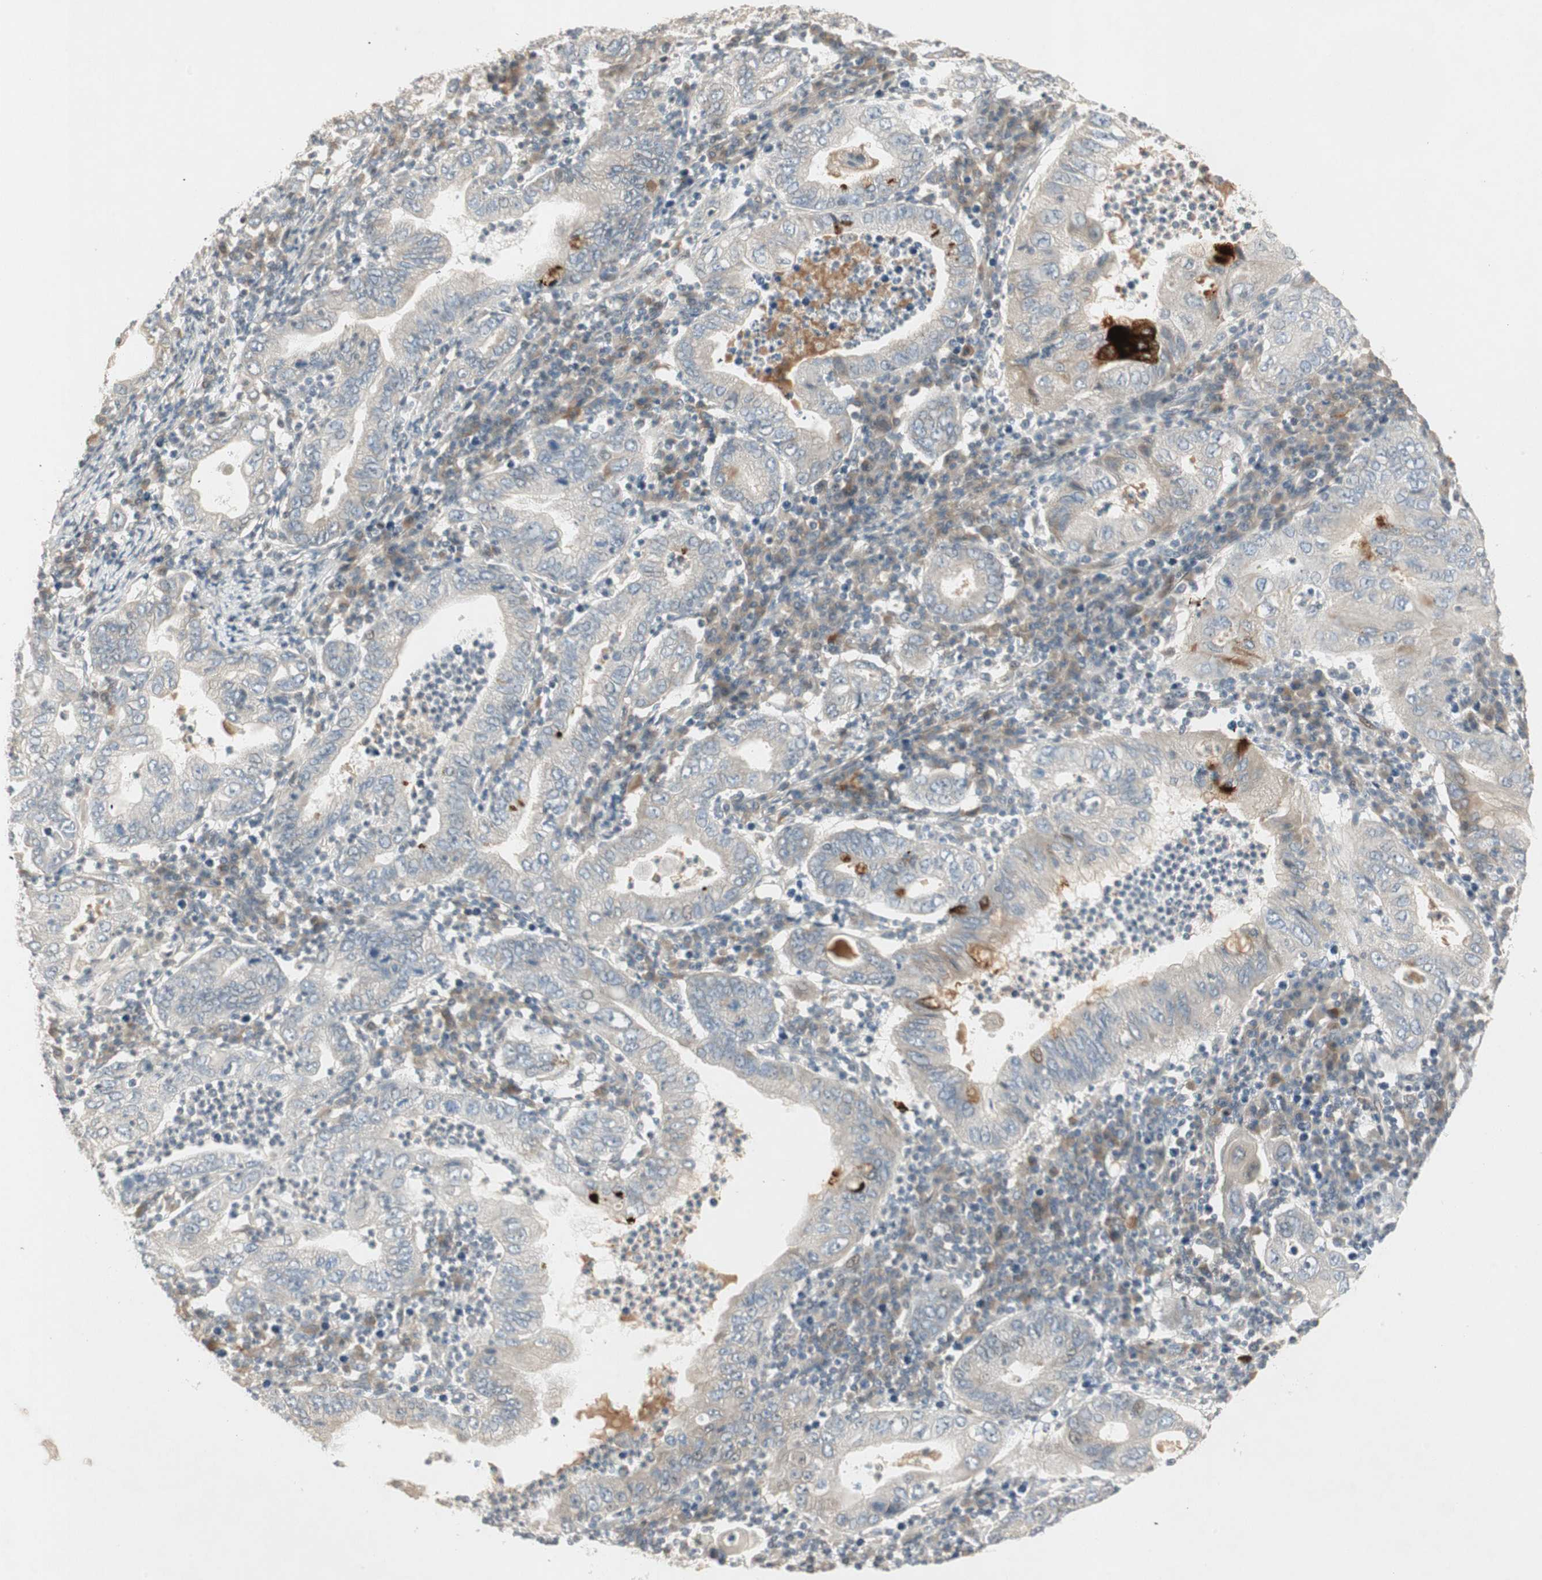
{"staining": {"intensity": "weak", "quantity": "25%-75%", "location": "cytoplasmic/membranous"}, "tissue": "stomach cancer", "cell_type": "Tumor cells", "image_type": "cancer", "snomed": [{"axis": "morphology", "description": "Normal tissue, NOS"}, {"axis": "morphology", "description": "Adenocarcinoma, NOS"}, {"axis": "topography", "description": "Esophagus"}, {"axis": "topography", "description": "Stomach, upper"}, {"axis": "topography", "description": "Peripheral nerve tissue"}], "caption": "Approximately 25%-75% of tumor cells in human stomach cancer reveal weak cytoplasmic/membranous protein positivity as visualized by brown immunohistochemical staining.", "gene": "ACSL5", "patient": {"sex": "male", "age": 62}}